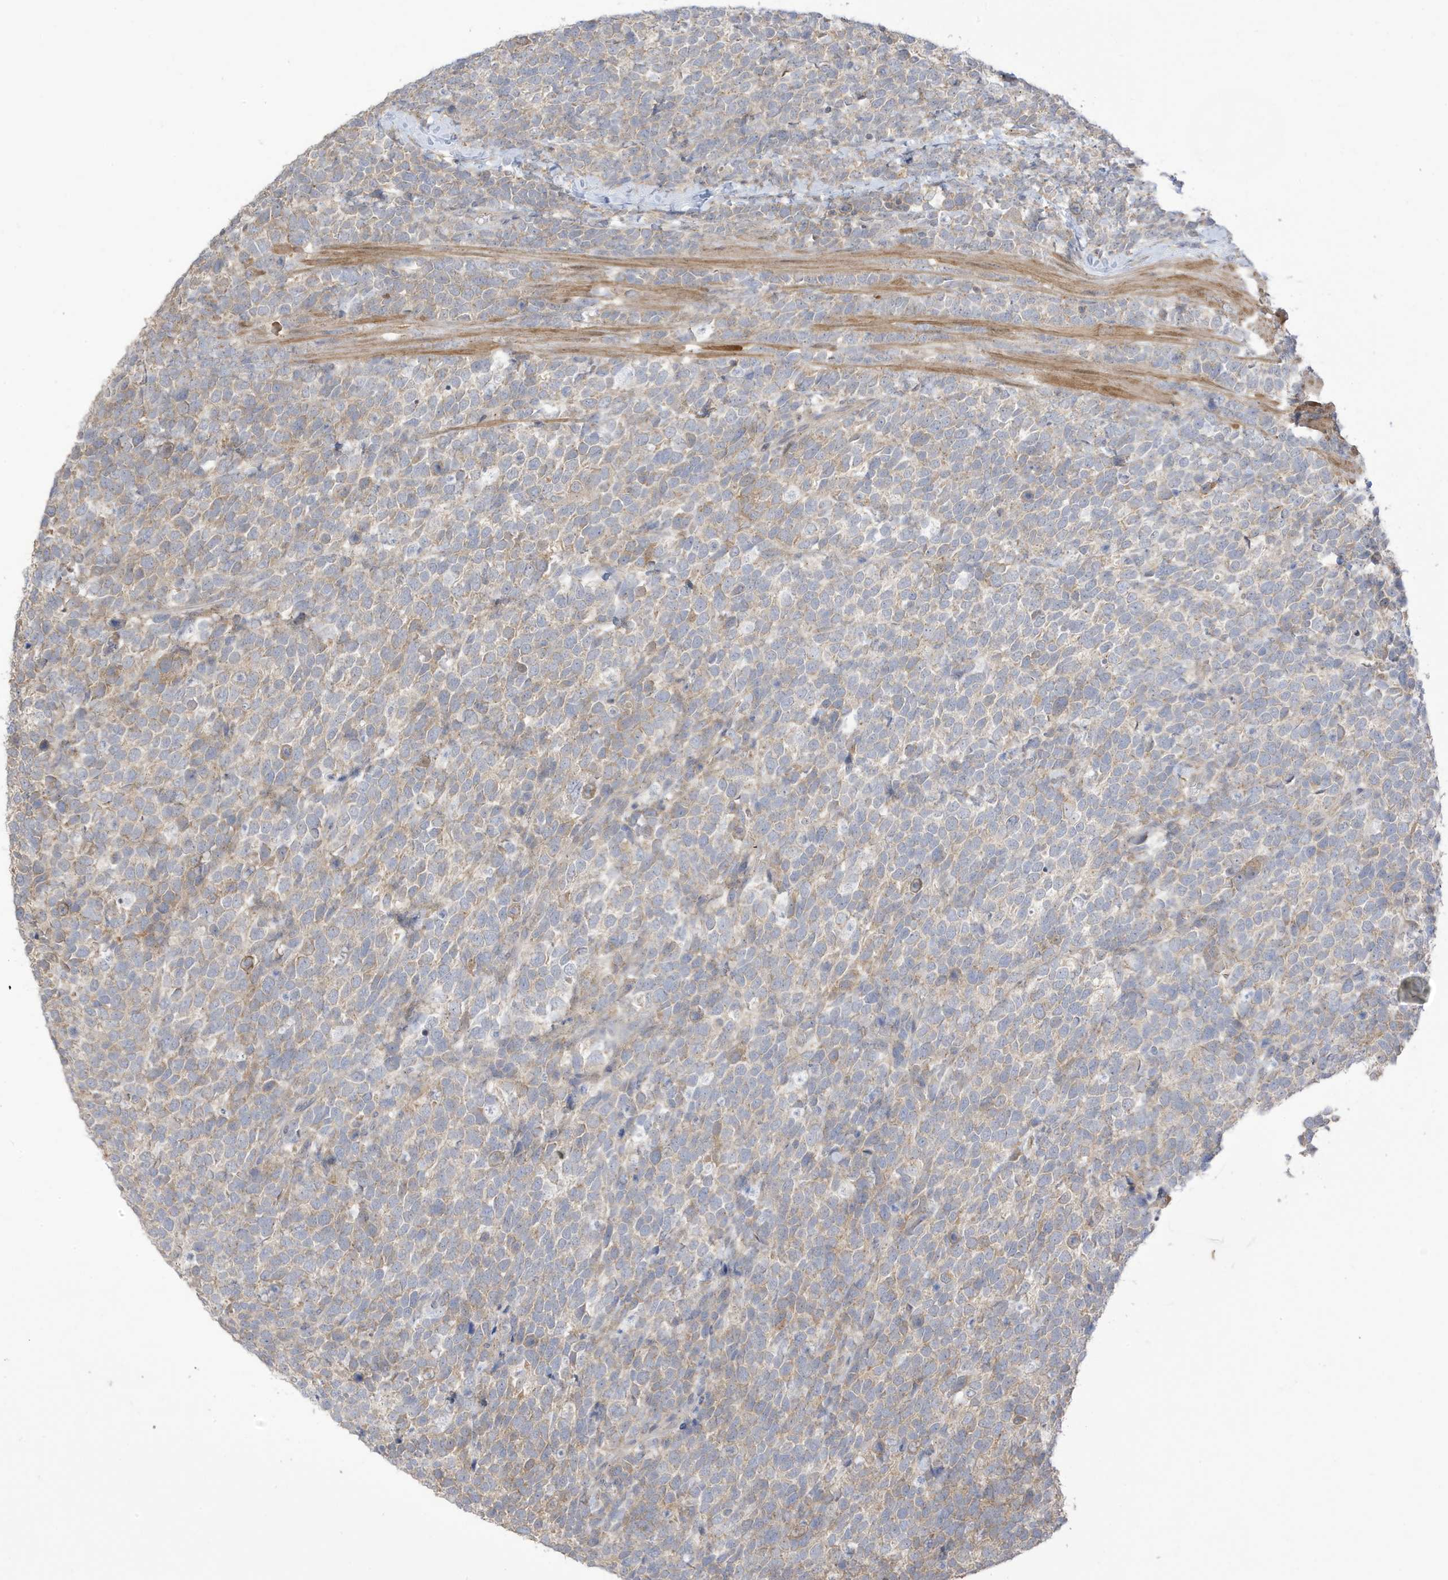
{"staining": {"intensity": "weak", "quantity": "<25%", "location": "cytoplasmic/membranous"}, "tissue": "urothelial cancer", "cell_type": "Tumor cells", "image_type": "cancer", "snomed": [{"axis": "morphology", "description": "Urothelial carcinoma, High grade"}, {"axis": "topography", "description": "Urinary bladder"}], "caption": "DAB (3,3'-diaminobenzidine) immunohistochemical staining of human urothelial cancer reveals no significant staining in tumor cells. Brightfield microscopy of IHC stained with DAB (brown) and hematoxylin (blue), captured at high magnification.", "gene": "TAB3", "patient": {"sex": "female", "age": 82}}